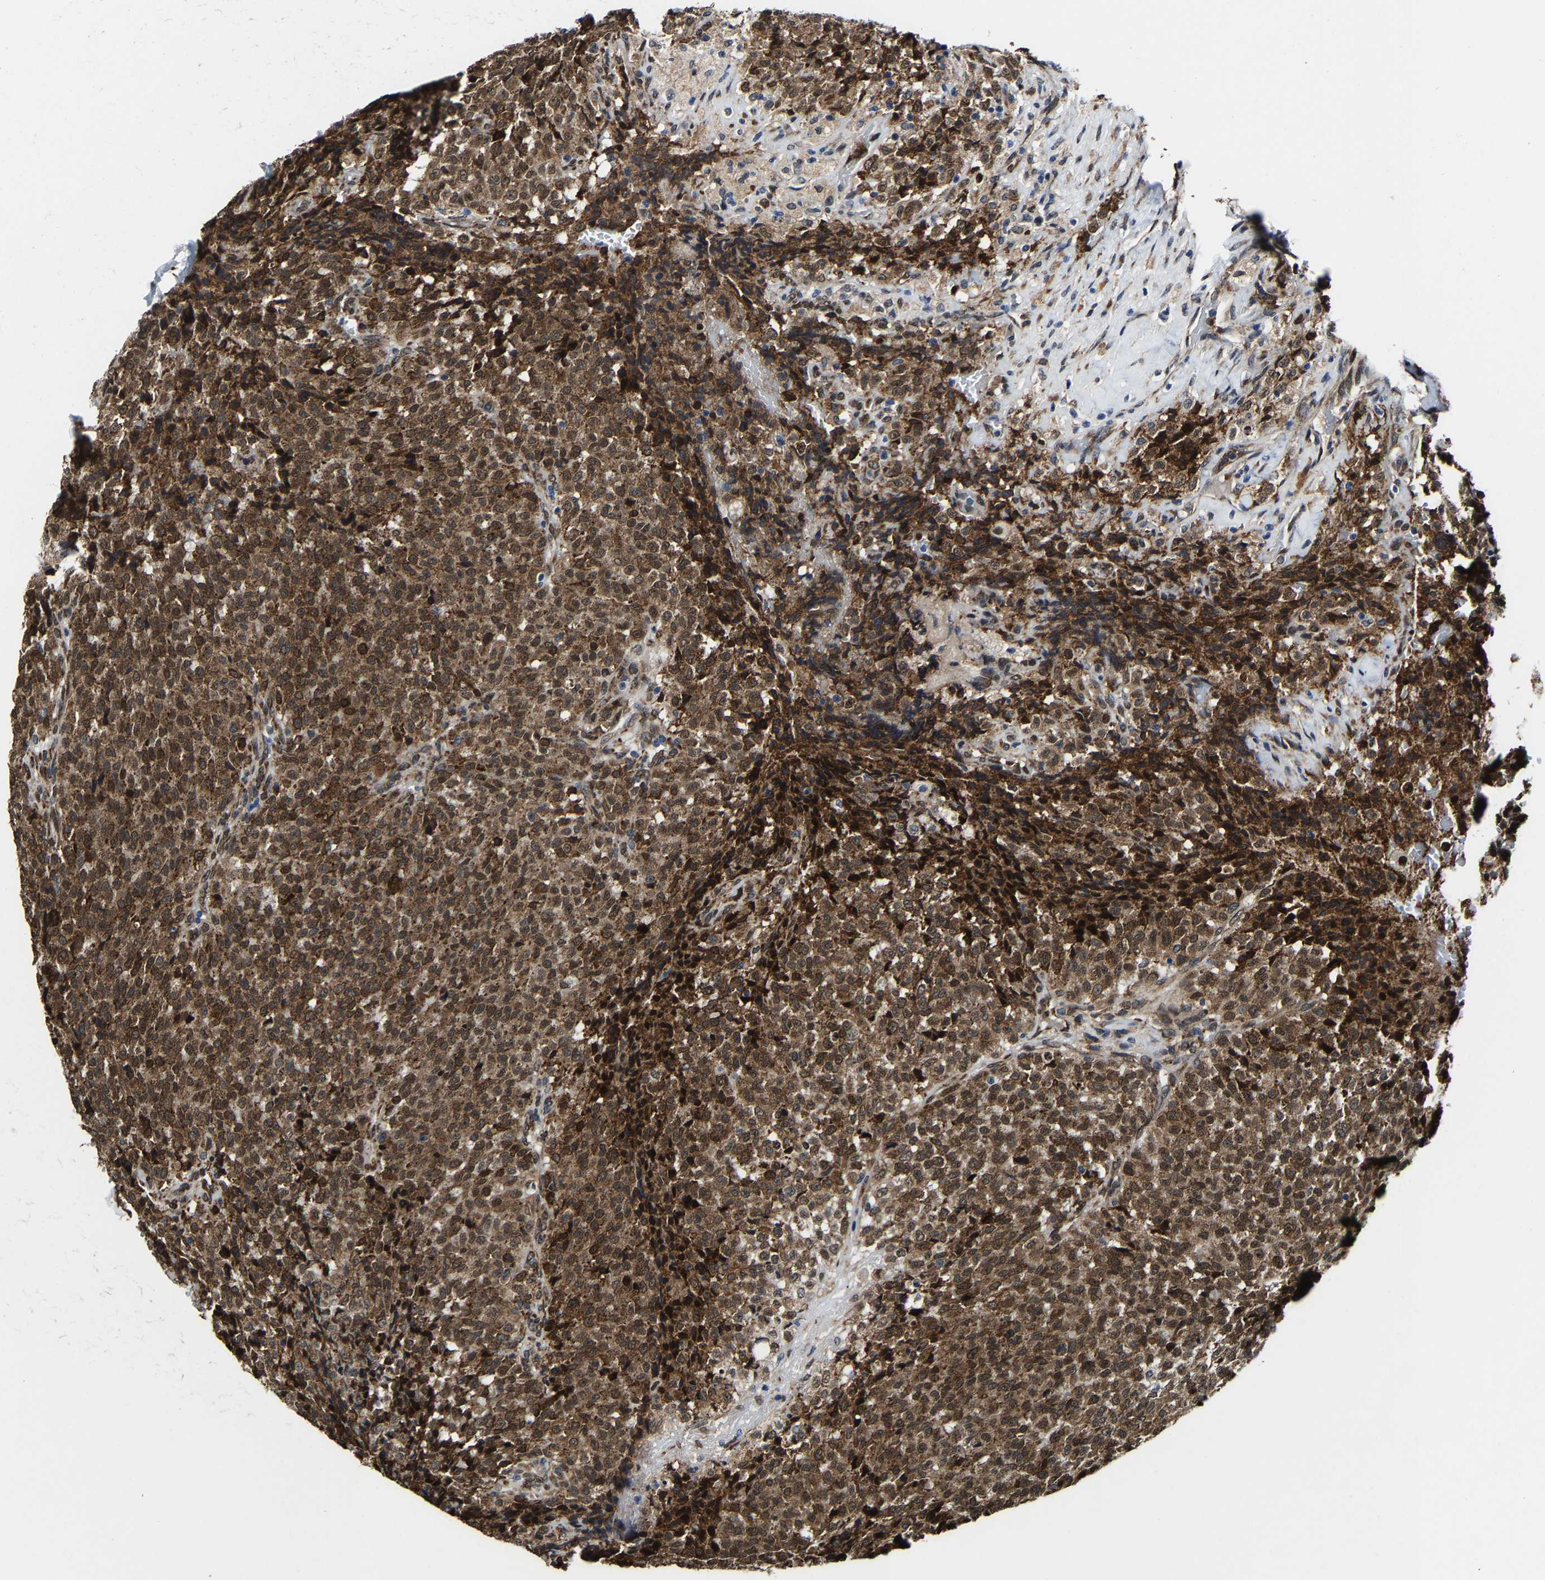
{"staining": {"intensity": "strong", "quantity": ">75%", "location": "cytoplasmic/membranous,nuclear"}, "tissue": "testis cancer", "cell_type": "Tumor cells", "image_type": "cancer", "snomed": [{"axis": "morphology", "description": "Seminoma, NOS"}, {"axis": "topography", "description": "Testis"}], "caption": "Human testis cancer stained for a protein (brown) displays strong cytoplasmic/membranous and nuclear positive positivity in approximately >75% of tumor cells.", "gene": "METTL1", "patient": {"sex": "male", "age": 59}}